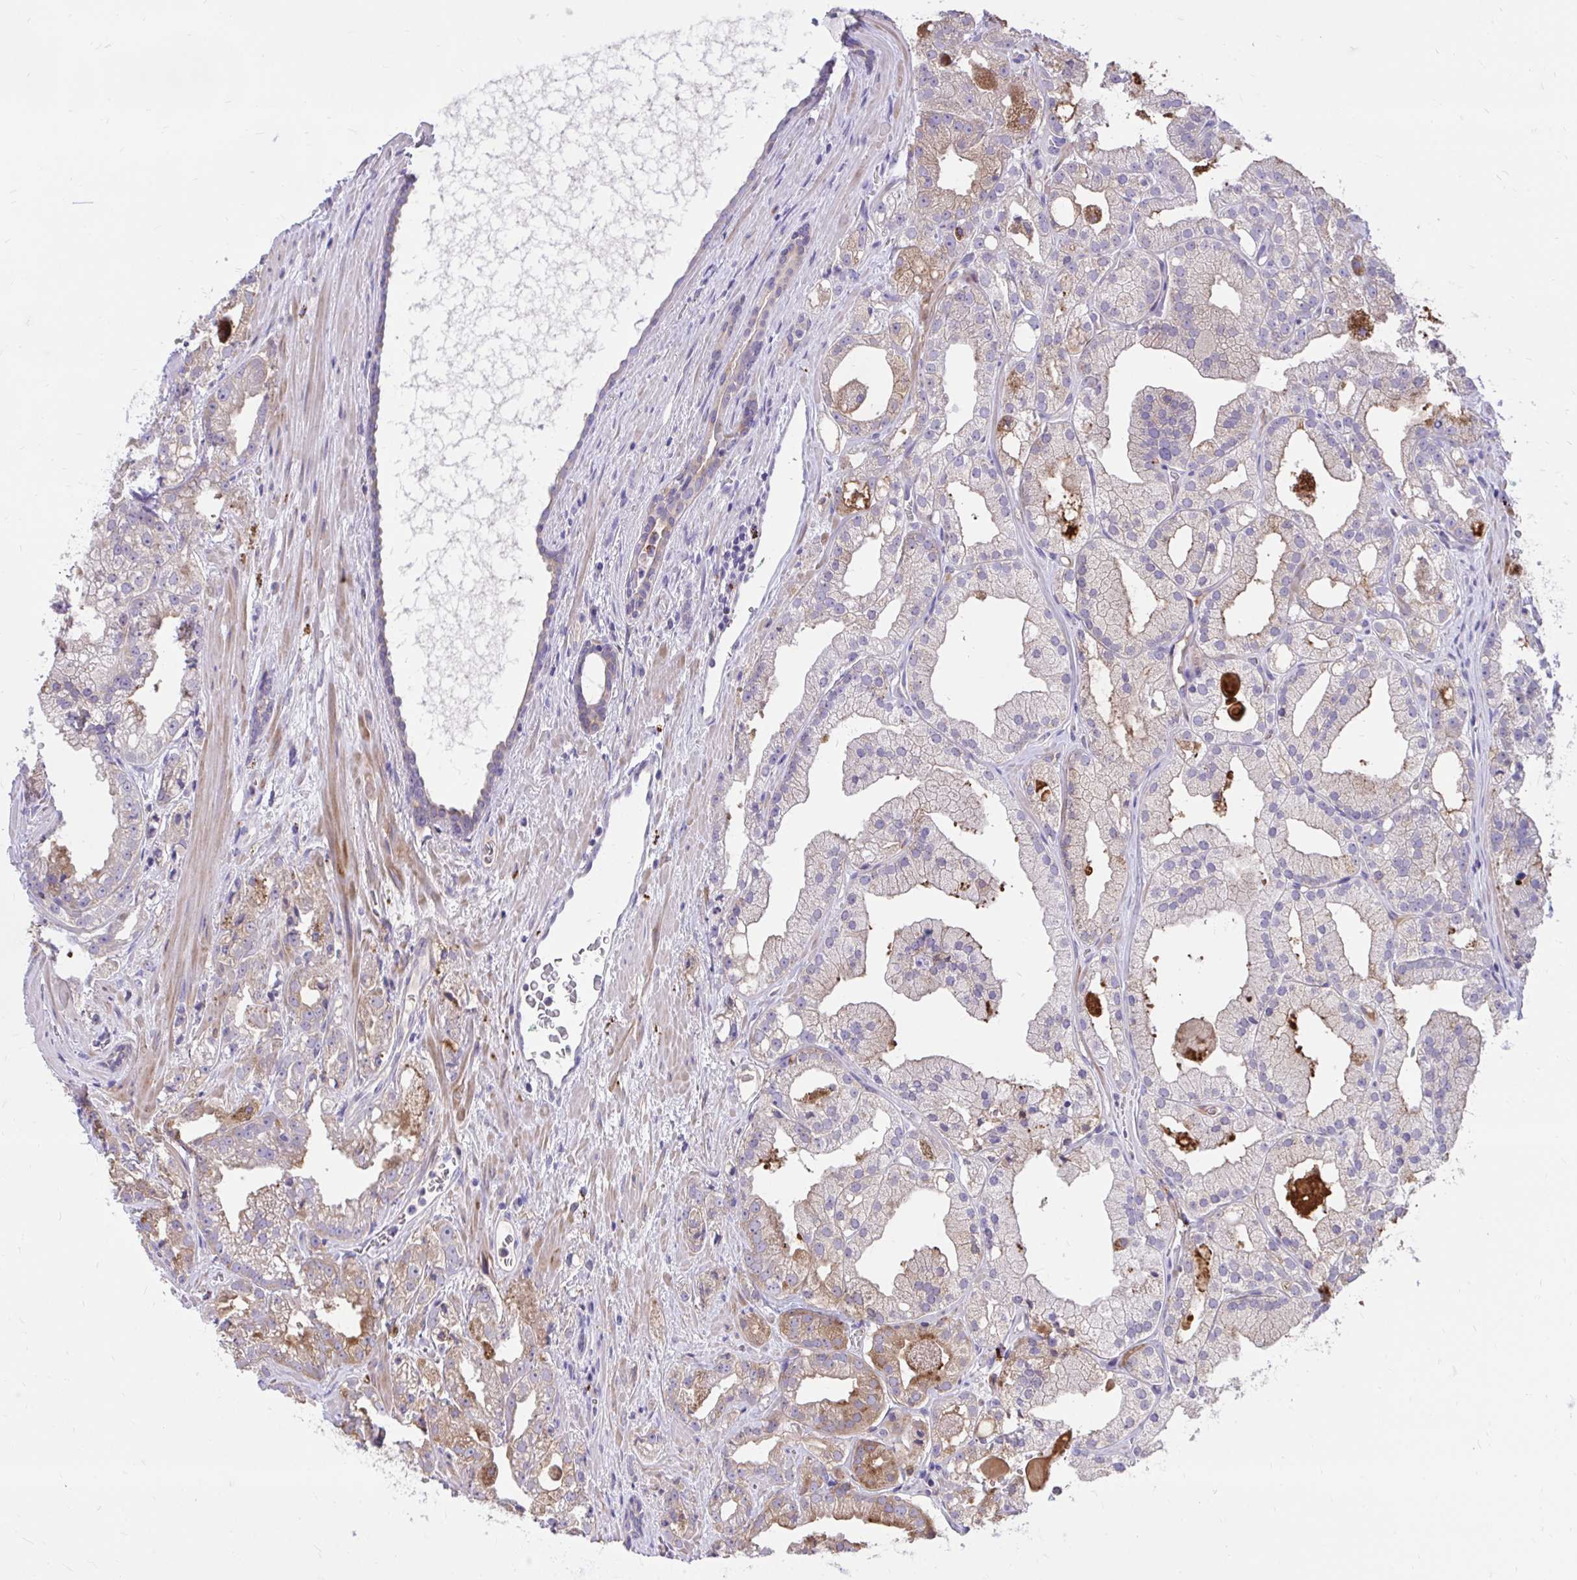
{"staining": {"intensity": "moderate", "quantity": "<25%", "location": "cytoplasmic/membranous"}, "tissue": "prostate cancer", "cell_type": "Tumor cells", "image_type": "cancer", "snomed": [{"axis": "morphology", "description": "Adenocarcinoma, High grade"}, {"axis": "topography", "description": "Prostate"}], "caption": "DAB immunohistochemical staining of high-grade adenocarcinoma (prostate) displays moderate cytoplasmic/membranous protein staining in approximately <25% of tumor cells.", "gene": "TP53I11", "patient": {"sex": "male", "age": 68}}